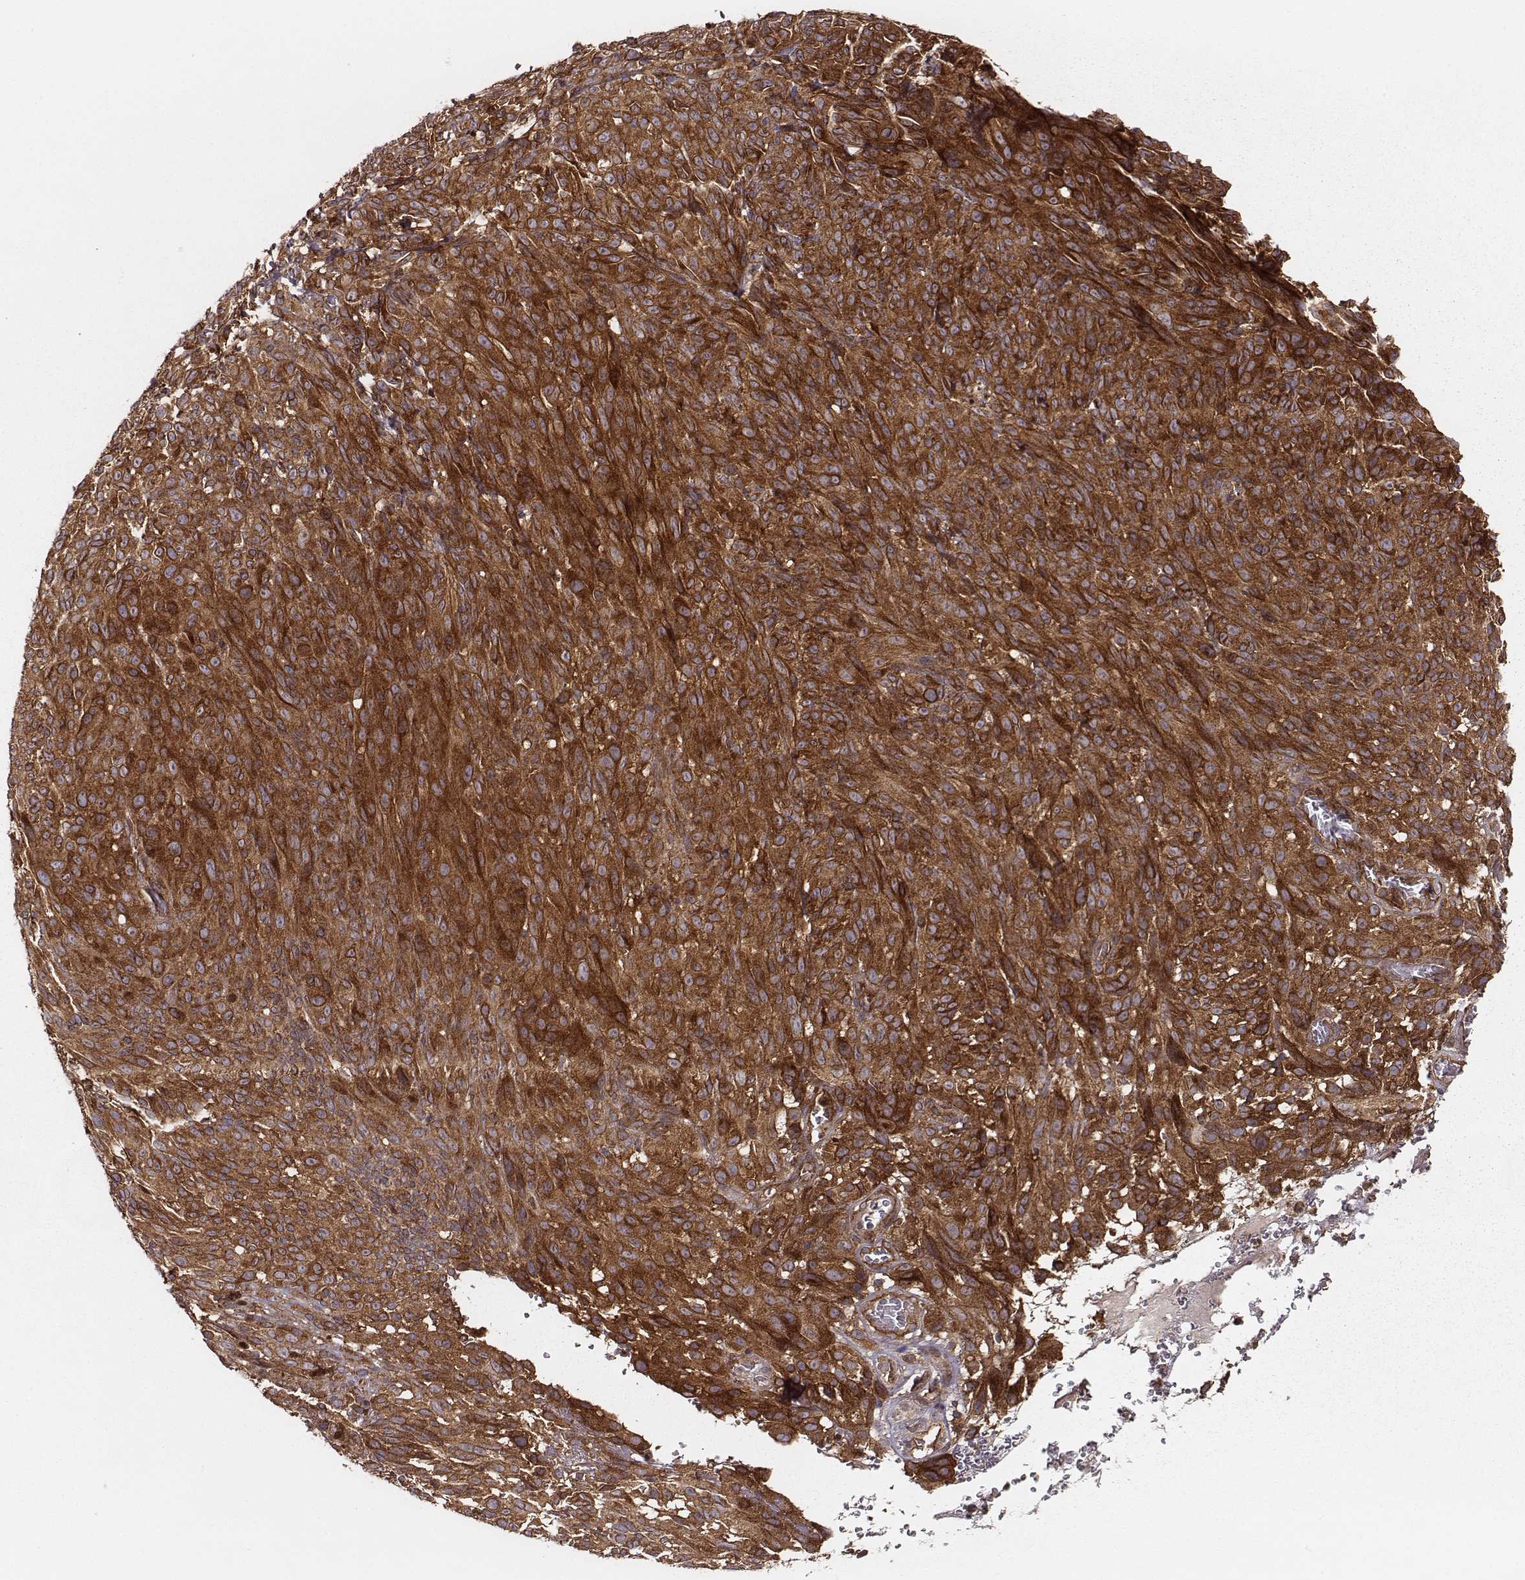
{"staining": {"intensity": "strong", "quantity": ">75%", "location": "cytoplasmic/membranous"}, "tissue": "melanoma", "cell_type": "Tumor cells", "image_type": "cancer", "snomed": [{"axis": "morphology", "description": "Malignant melanoma, NOS"}, {"axis": "topography", "description": "Skin"}], "caption": "Immunohistochemical staining of malignant melanoma reveals strong cytoplasmic/membranous protein staining in approximately >75% of tumor cells.", "gene": "VPS26A", "patient": {"sex": "male", "age": 83}}